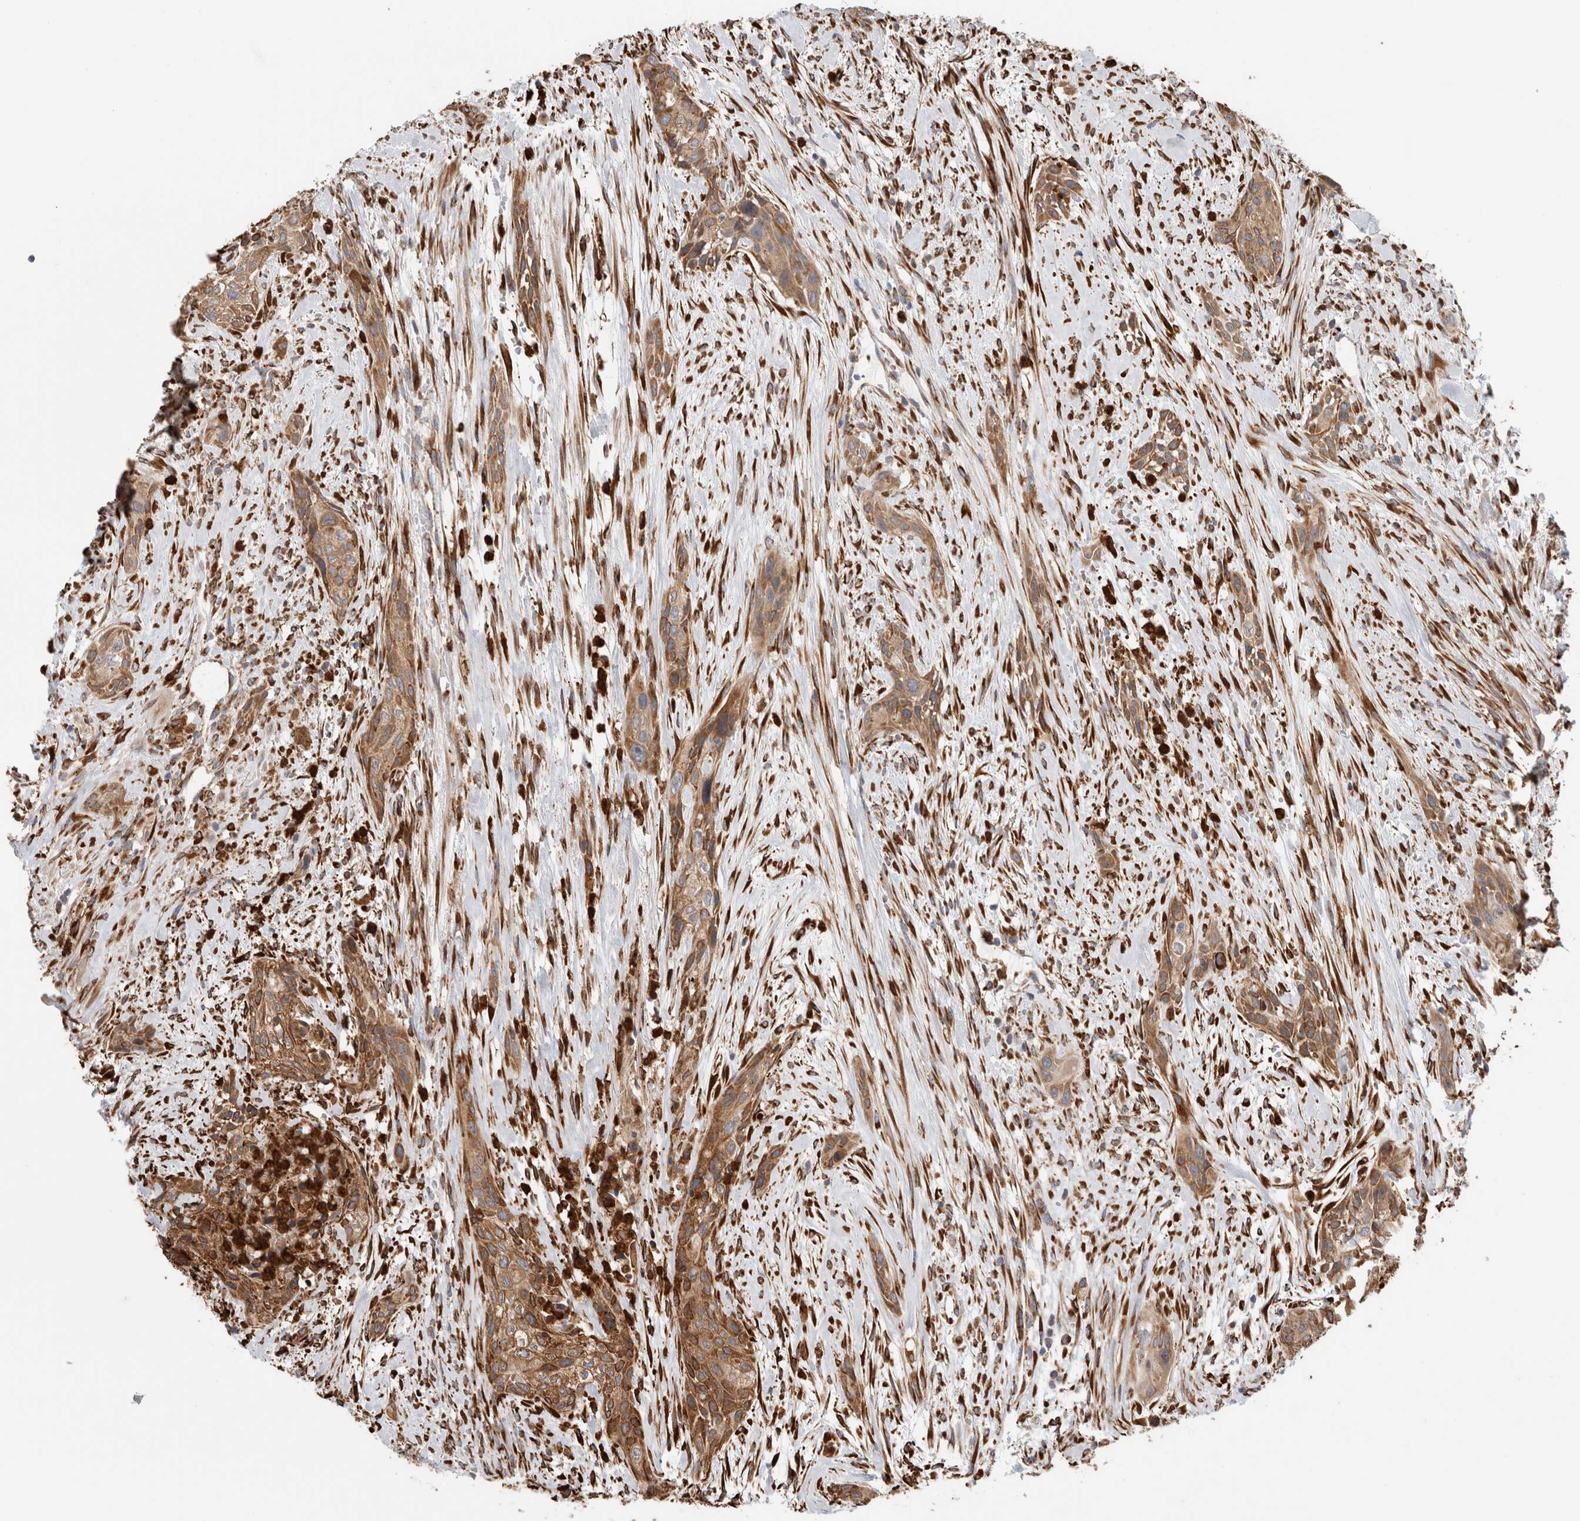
{"staining": {"intensity": "moderate", "quantity": ">75%", "location": "cytoplasmic/membranous"}, "tissue": "urothelial cancer", "cell_type": "Tumor cells", "image_type": "cancer", "snomed": [{"axis": "morphology", "description": "Urothelial carcinoma, High grade"}, {"axis": "topography", "description": "Urinary bladder"}], "caption": "Human high-grade urothelial carcinoma stained with a protein marker reveals moderate staining in tumor cells.", "gene": "P4HA1", "patient": {"sex": "male", "age": 35}}